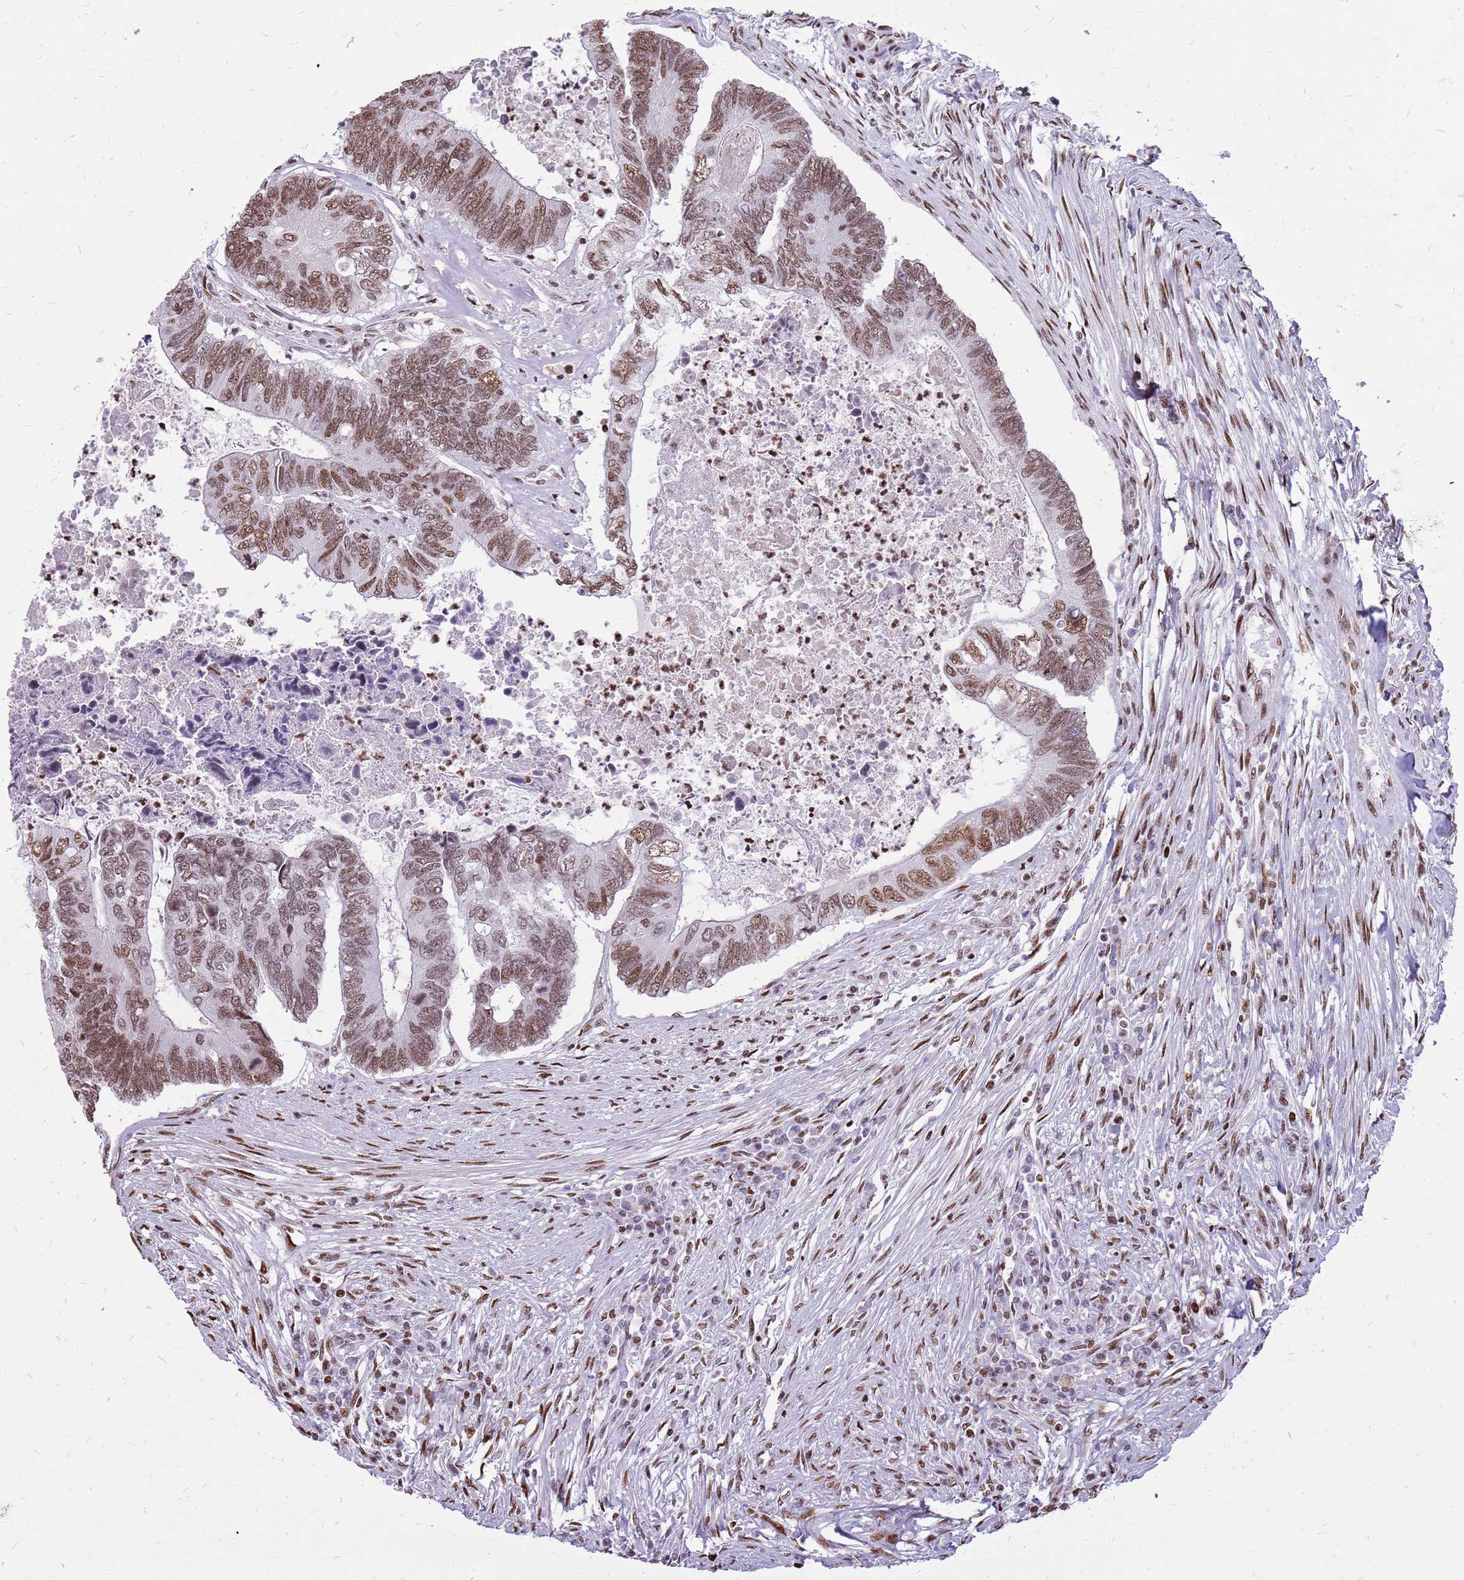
{"staining": {"intensity": "moderate", "quantity": ">75%", "location": "nuclear"}, "tissue": "colorectal cancer", "cell_type": "Tumor cells", "image_type": "cancer", "snomed": [{"axis": "morphology", "description": "Adenocarcinoma, NOS"}, {"axis": "topography", "description": "Colon"}], "caption": "Immunohistochemistry (IHC) photomicrograph of colorectal adenocarcinoma stained for a protein (brown), which shows medium levels of moderate nuclear expression in approximately >75% of tumor cells.", "gene": "WASHC4", "patient": {"sex": "female", "age": 67}}